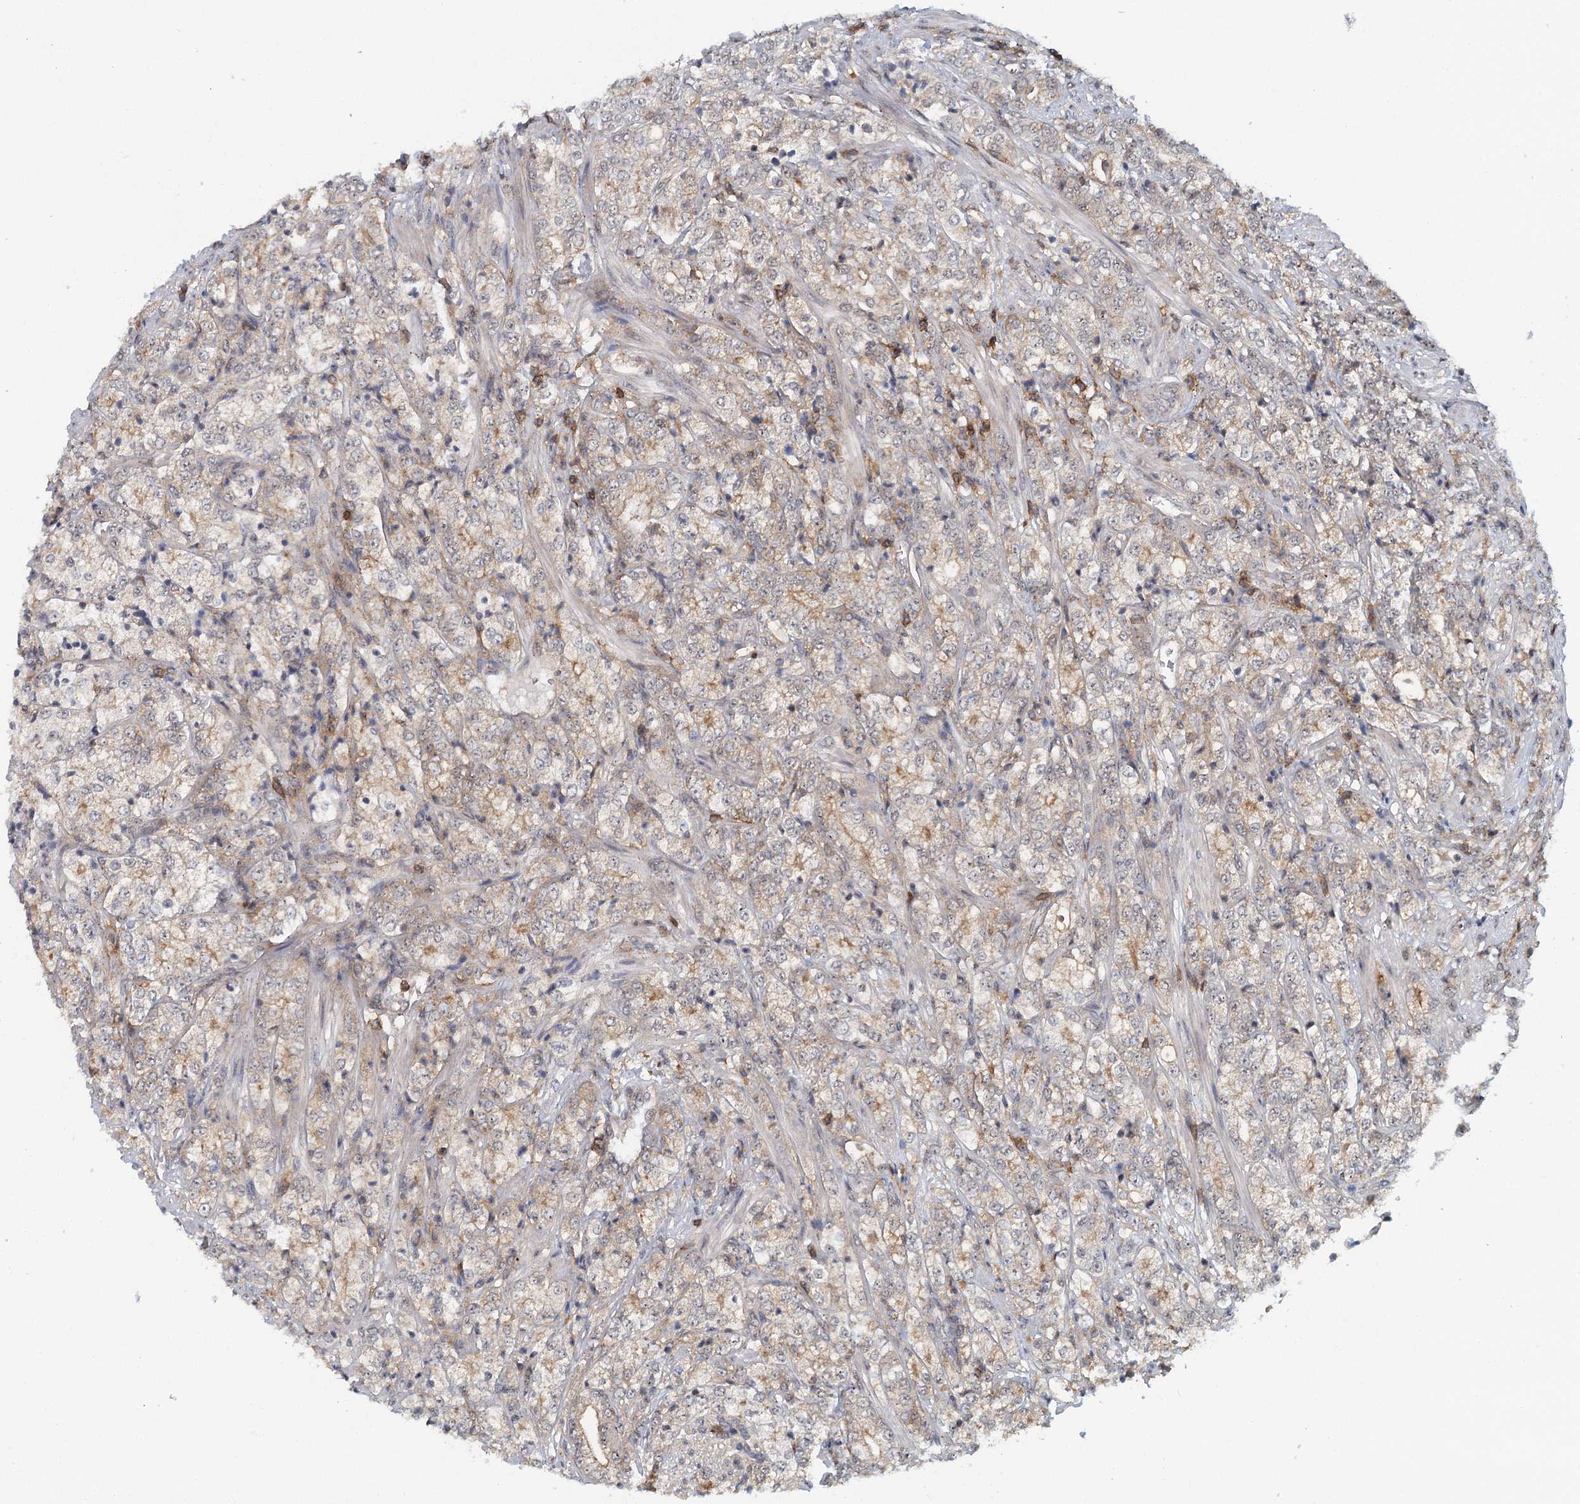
{"staining": {"intensity": "weak", "quantity": "25%-75%", "location": "cytoplasmic/membranous,nuclear"}, "tissue": "prostate cancer", "cell_type": "Tumor cells", "image_type": "cancer", "snomed": [{"axis": "morphology", "description": "Adenocarcinoma, High grade"}, {"axis": "topography", "description": "Prostate"}], "caption": "Weak cytoplasmic/membranous and nuclear expression is appreciated in approximately 25%-75% of tumor cells in prostate cancer (high-grade adenocarcinoma). (IHC, brightfield microscopy, high magnification).", "gene": "CDC42SE2", "patient": {"sex": "male", "age": 69}}